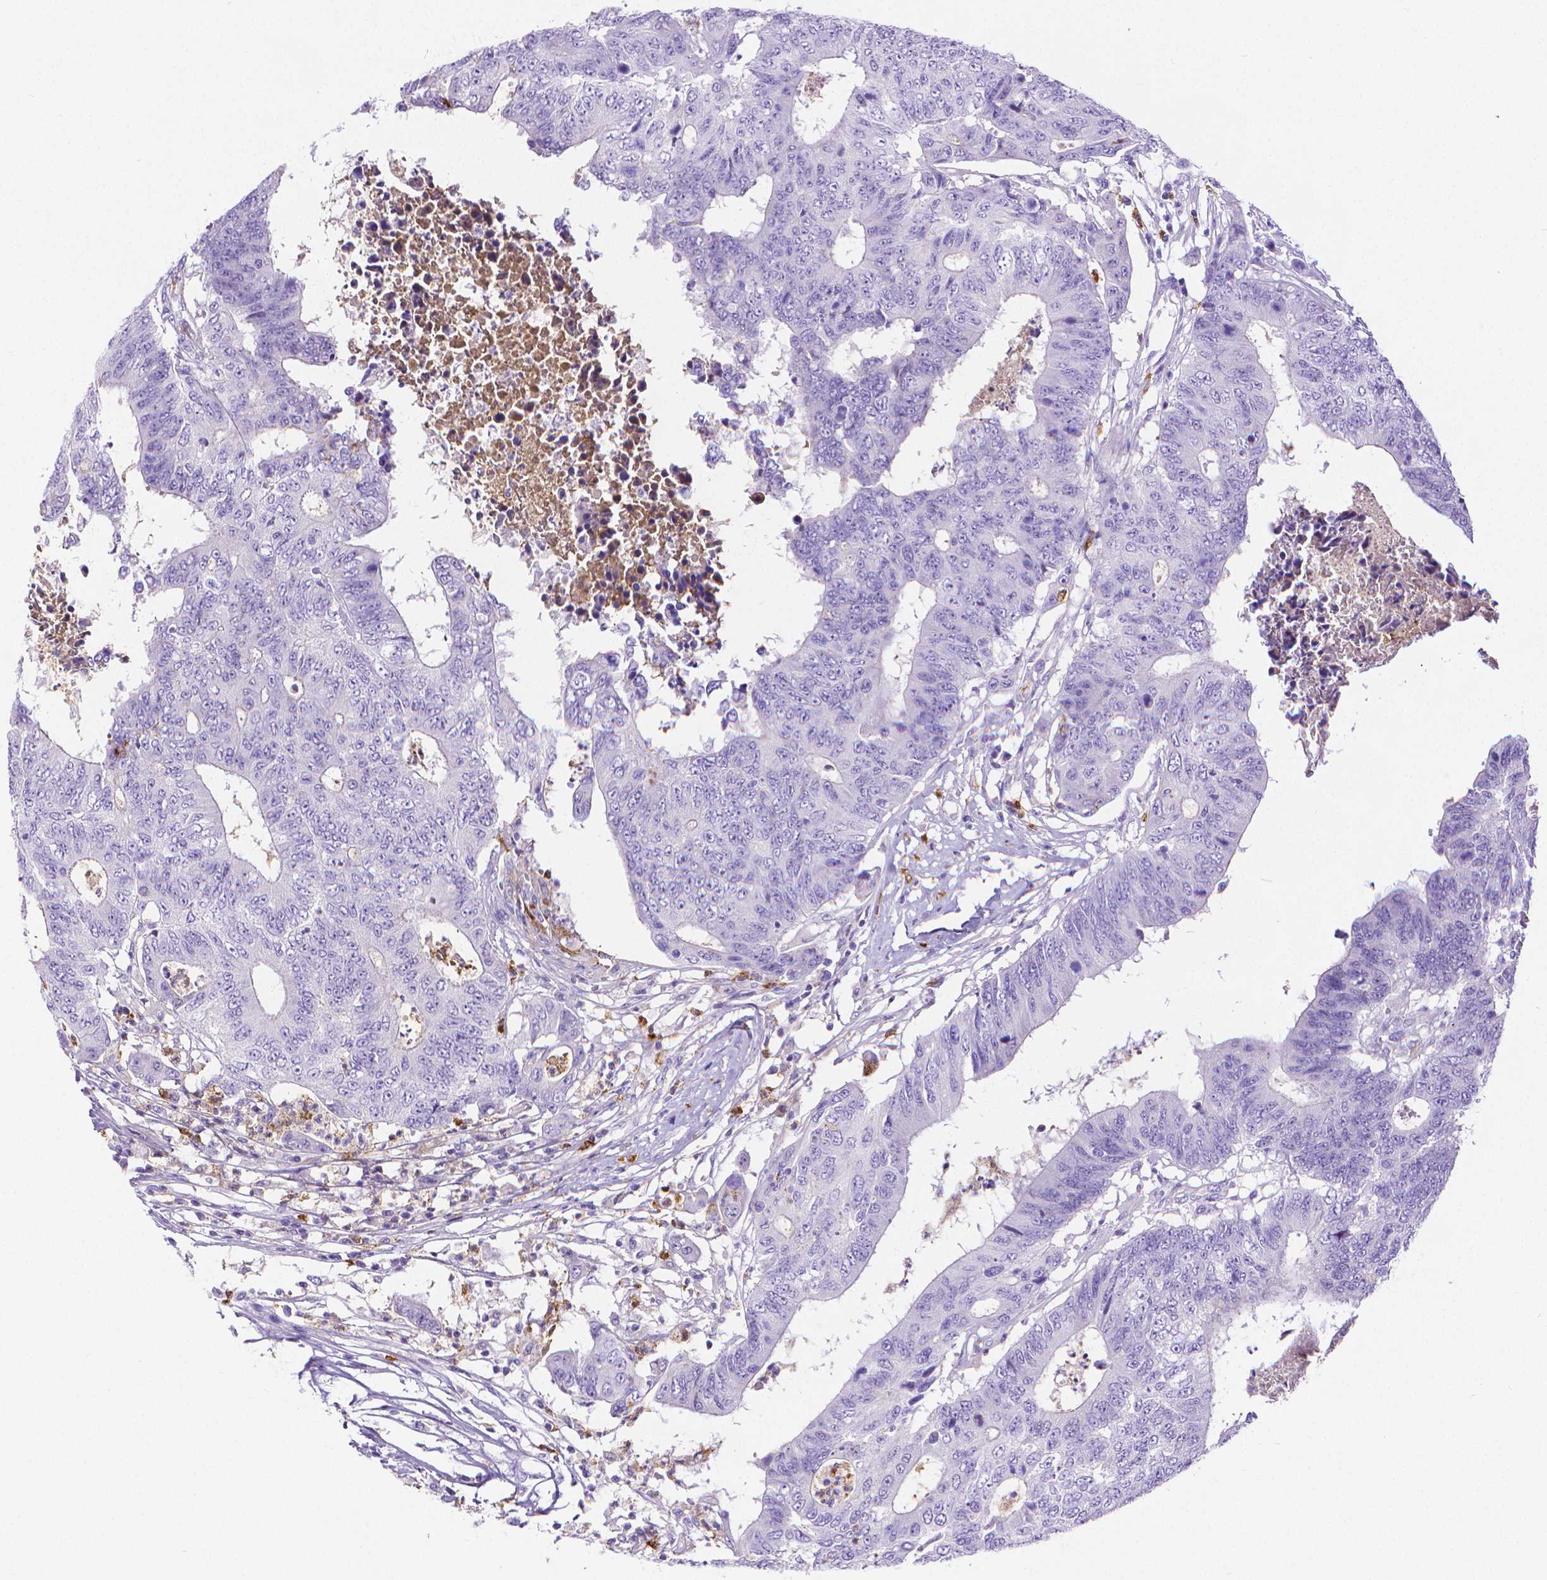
{"staining": {"intensity": "negative", "quantity": "none", "location": "none"}, "tissue": "colorectal cancer", "cell_type": "Tumor cells", "image_type": "cancer", "snomed": [{"axis": "morphology", "description": "Adenocarcinoma, NOS"}, {"axis": "topography", "description": "Colon"}], "caption": "DAB (3,3'-diaminobenzidine) immunohistochemical staining of colorectal cancer (adenocarcinoma) shows no significant expression in tumor cells. (DAB IHC visualized using brightfield microscopy, high magnification).", "gene": "MMP9", "patient": {"sex": "female", "age": 48}}